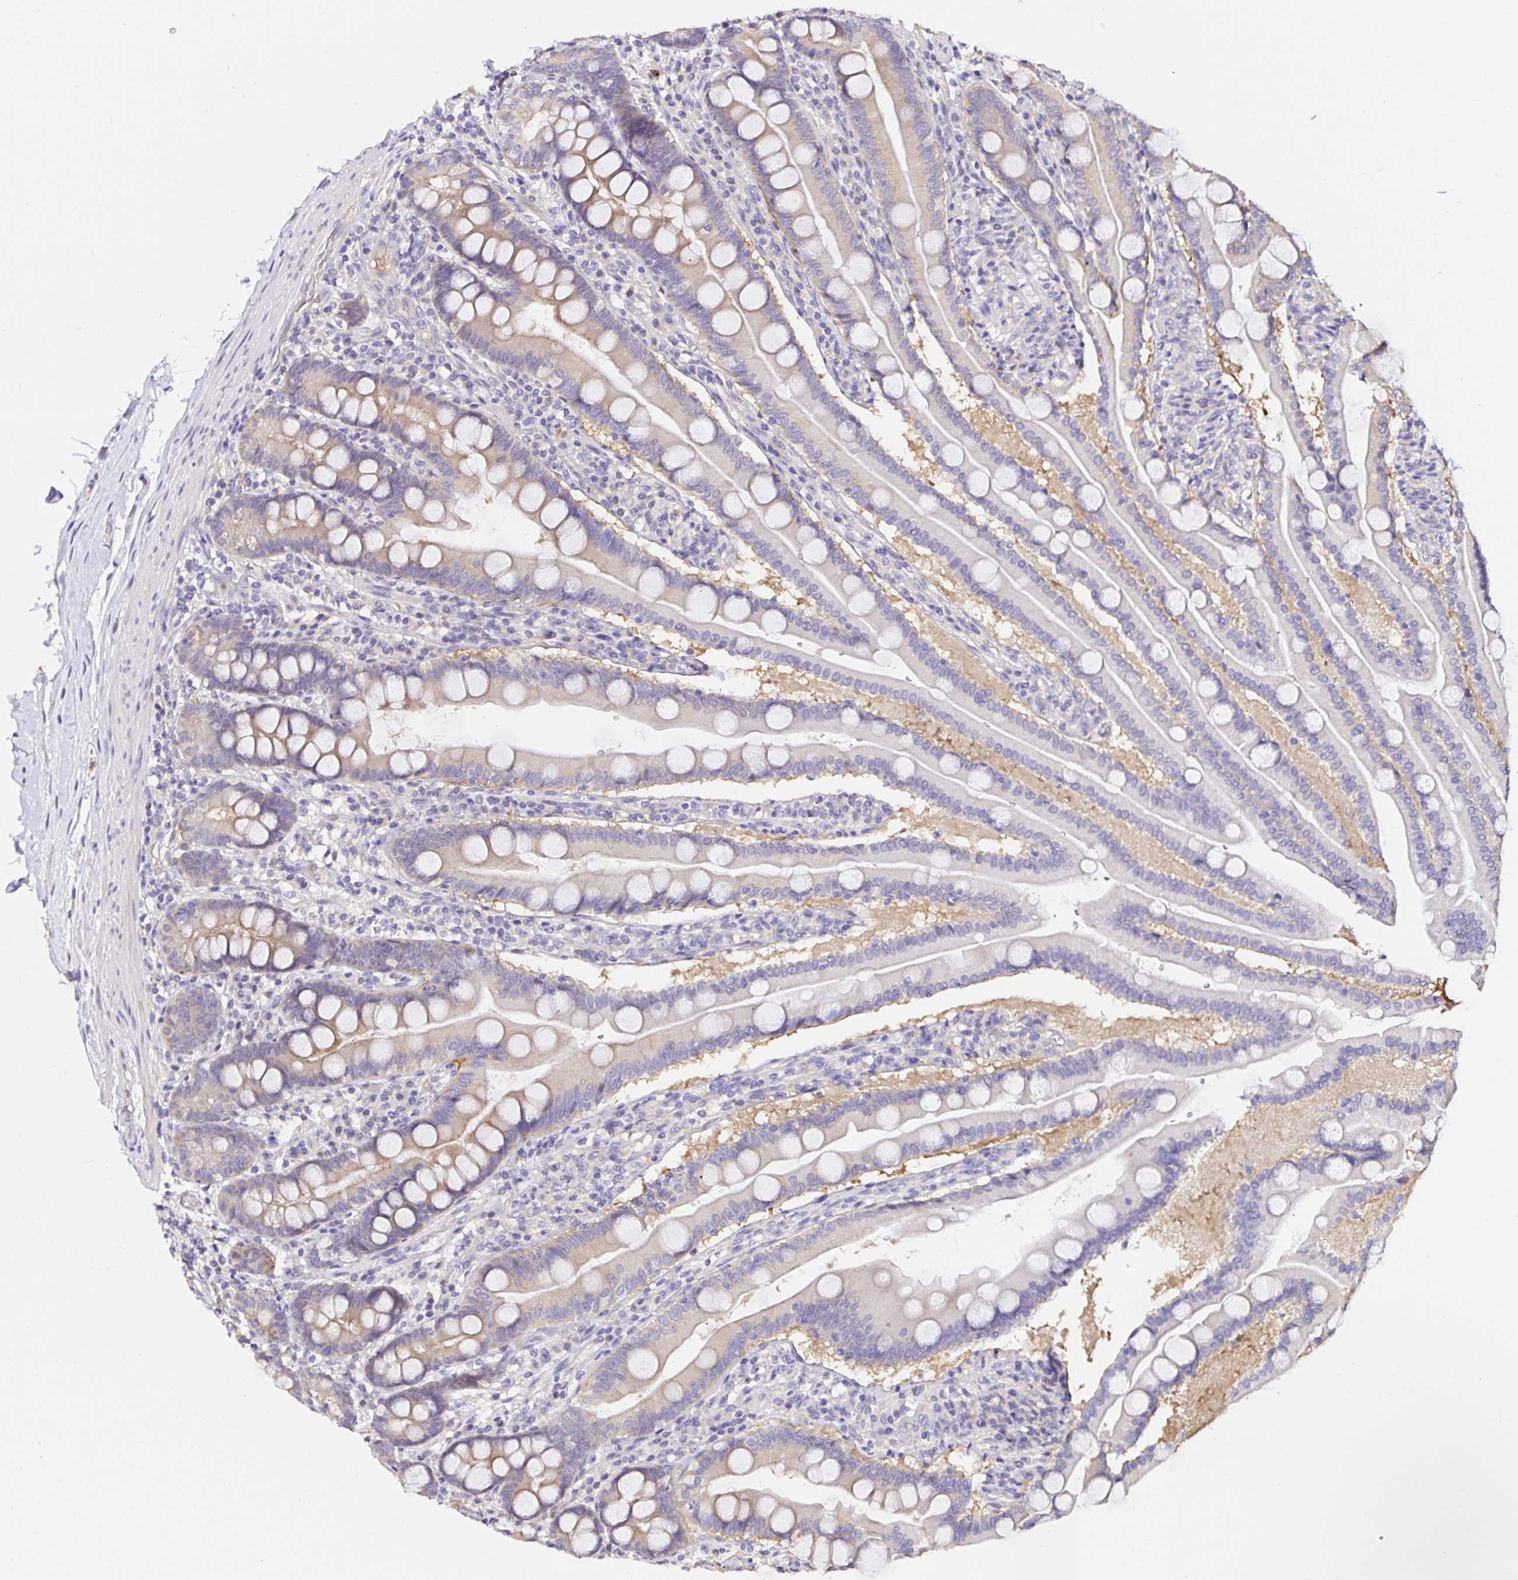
{"staining": {"intensity": "moderate", "quantity": "<25%", "location": "cytoplasmic/membranous"}, "tissue": "duodenum", "cell_type": "Glandular cells", "image_type": "normal", "snomed": [{"axis": "morphology", "description": "Normal tissue, NOS"}, {"axis": "topography", "description": "Duodenum"}], "caption": "The histopathology image shows immunohistochemical staining of normal duodenum. There is moderate cytoplasmic/membranous expression is identified in about <25% of glandular cells. The protein of interest is shown in brown color, while the nuclei are stained blue.", "gene": "RSRP1", "patient": {"sex": "female", "age": 67}}